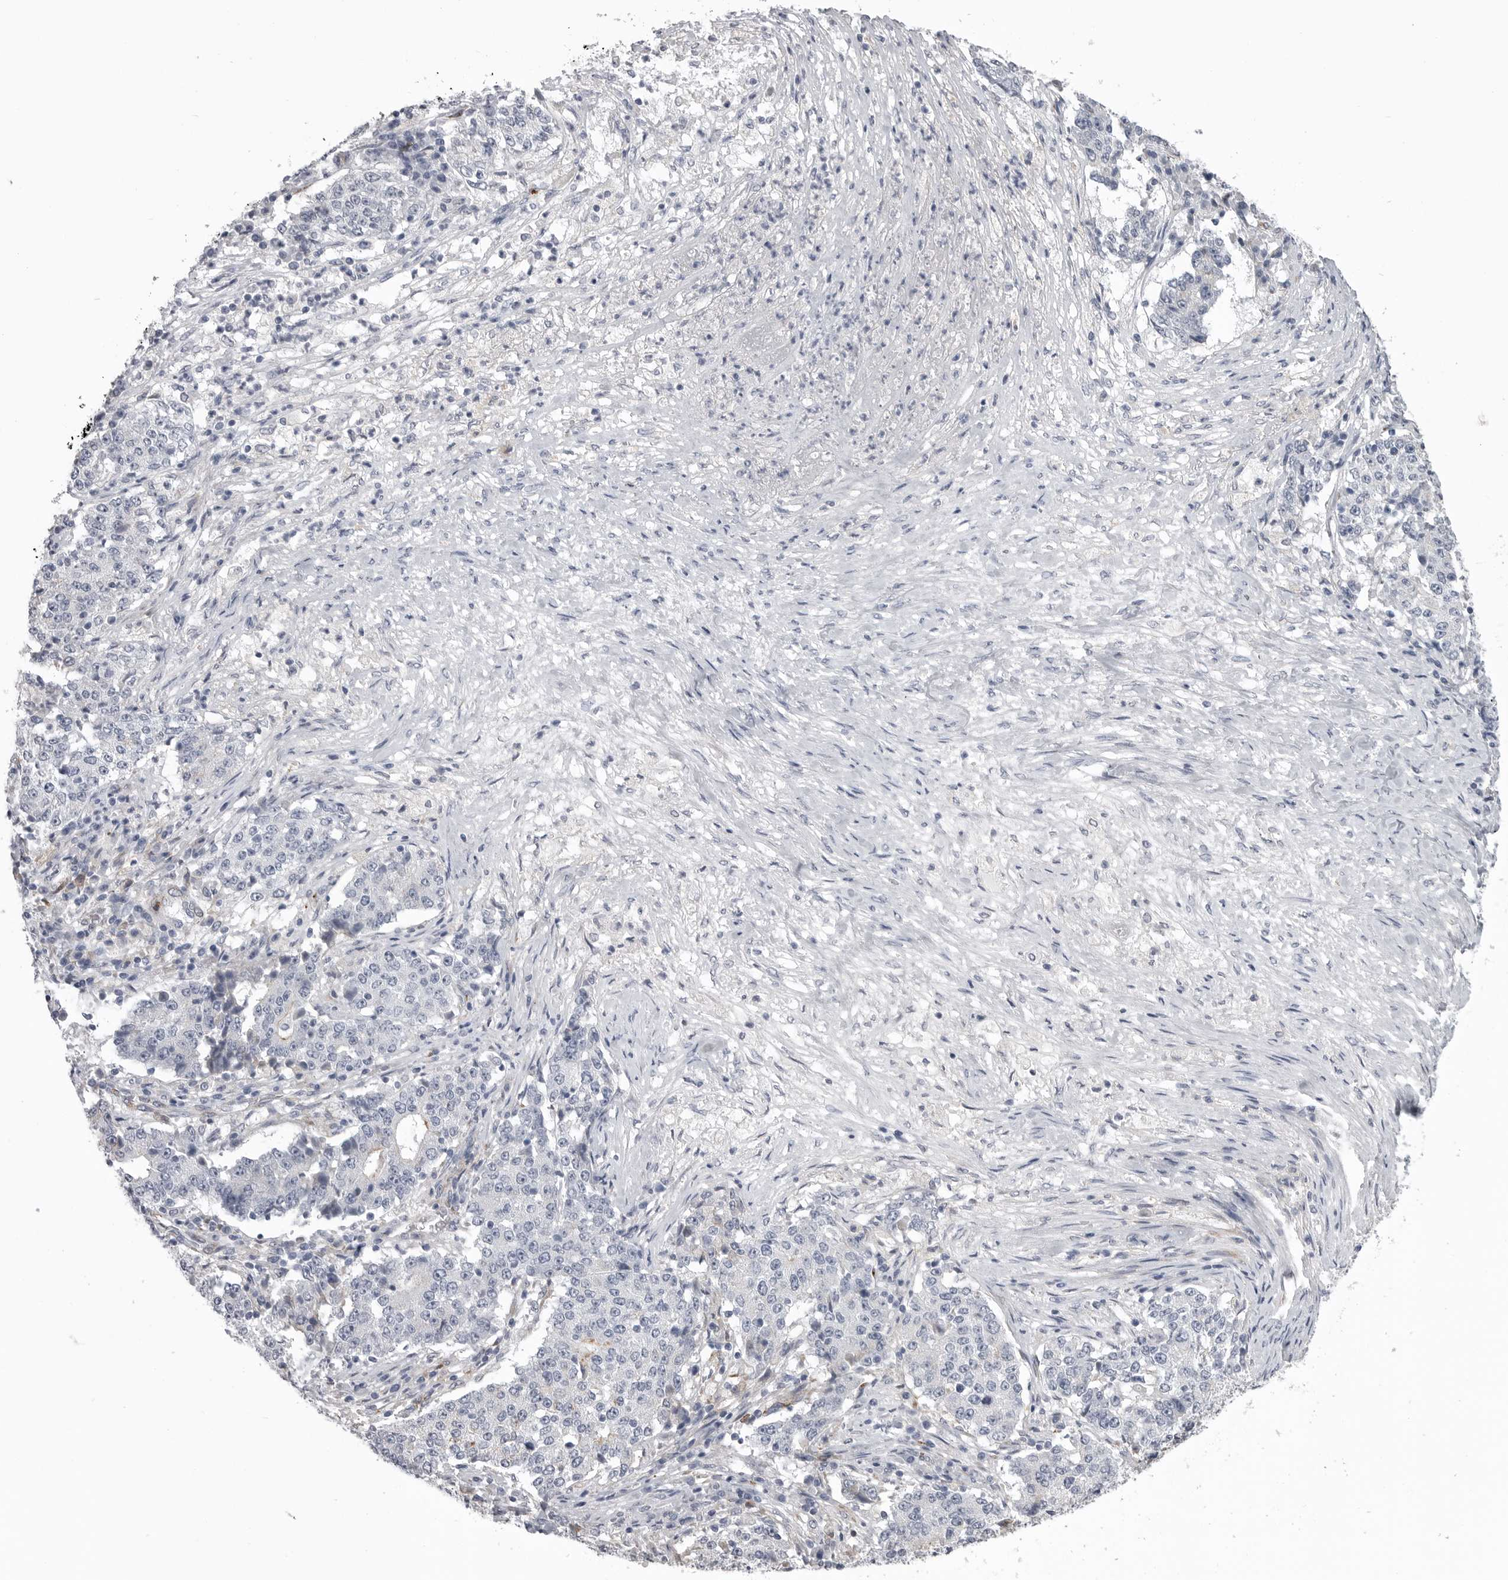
{"staining": {"intensity": "negative", "quantity": "none", "location": "none"}, "tissue": "stomach cancer", "cell_type": "Tumor cells", "image_type": "cancer", "snomed": [{"axis": "morphology", "description": "Adenocarcinoma, NOS"}, {"axis": "topography", "description": "Stomach"}], "caption": "Tumor cells show no significant expression in stomach adenocarcinoma.", "gene": "SERPING1", "patient": {"sex": "male", "age": 59}}